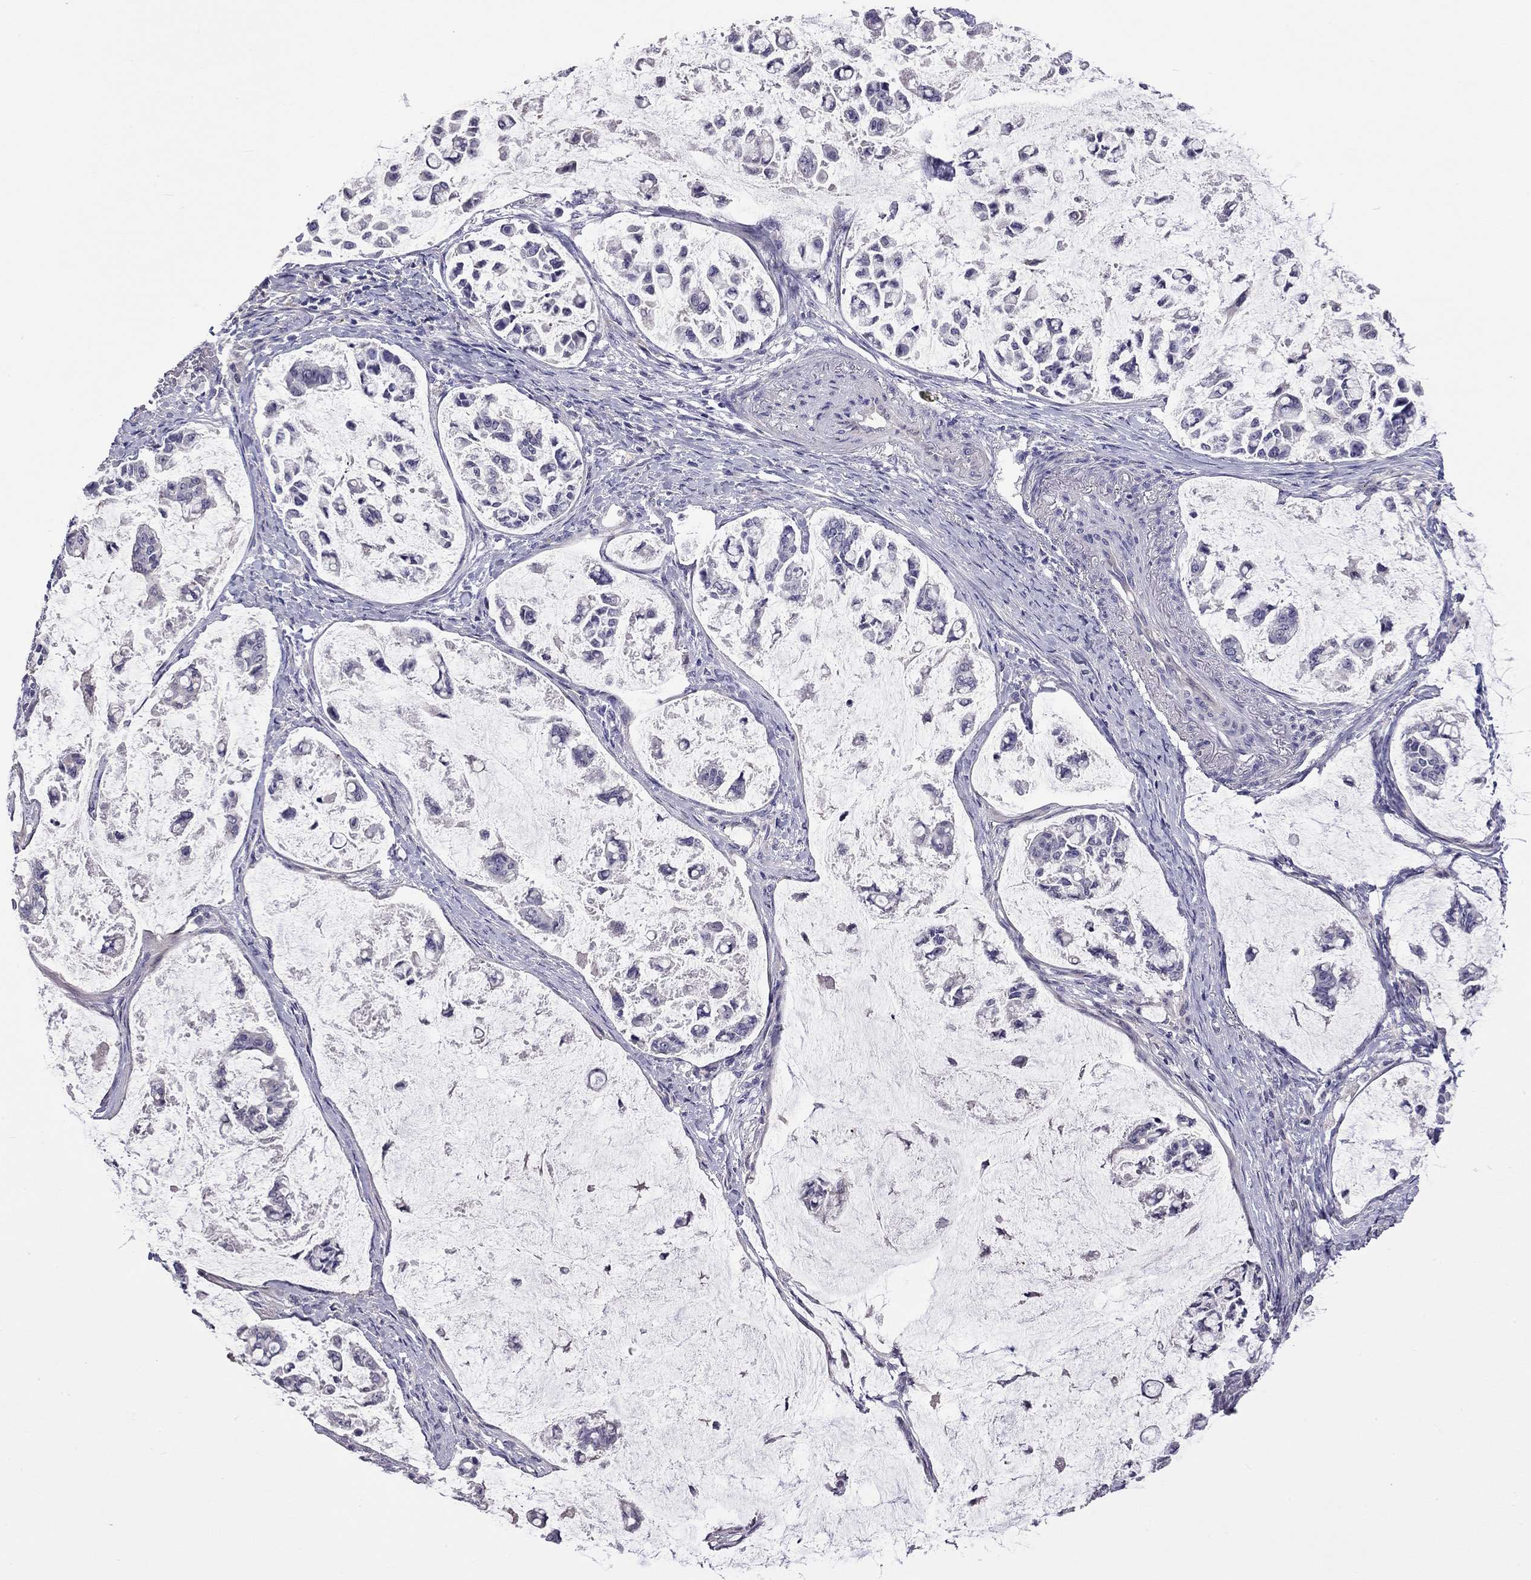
{"staining": {"intensity": "negative", "quantity": "none", "location": "none"}, "tissue": "stomach cancer", "cell_type": "Tumor cells", "image_type": "cancer", "snomed": [{"axis": "morphology", "description": "Adenocarcinoma, NOS"}, {"axis": "topography", "description": "Stomach"}], "caption": "An immunohistochemistry histopathology image of adenocarcinoma (stomach) is shown. There is no staining in tumor cells of adenocarcinoma (stomach).", "gene": "FEZ1", "patient": {"sex": "male", "age": 82}}